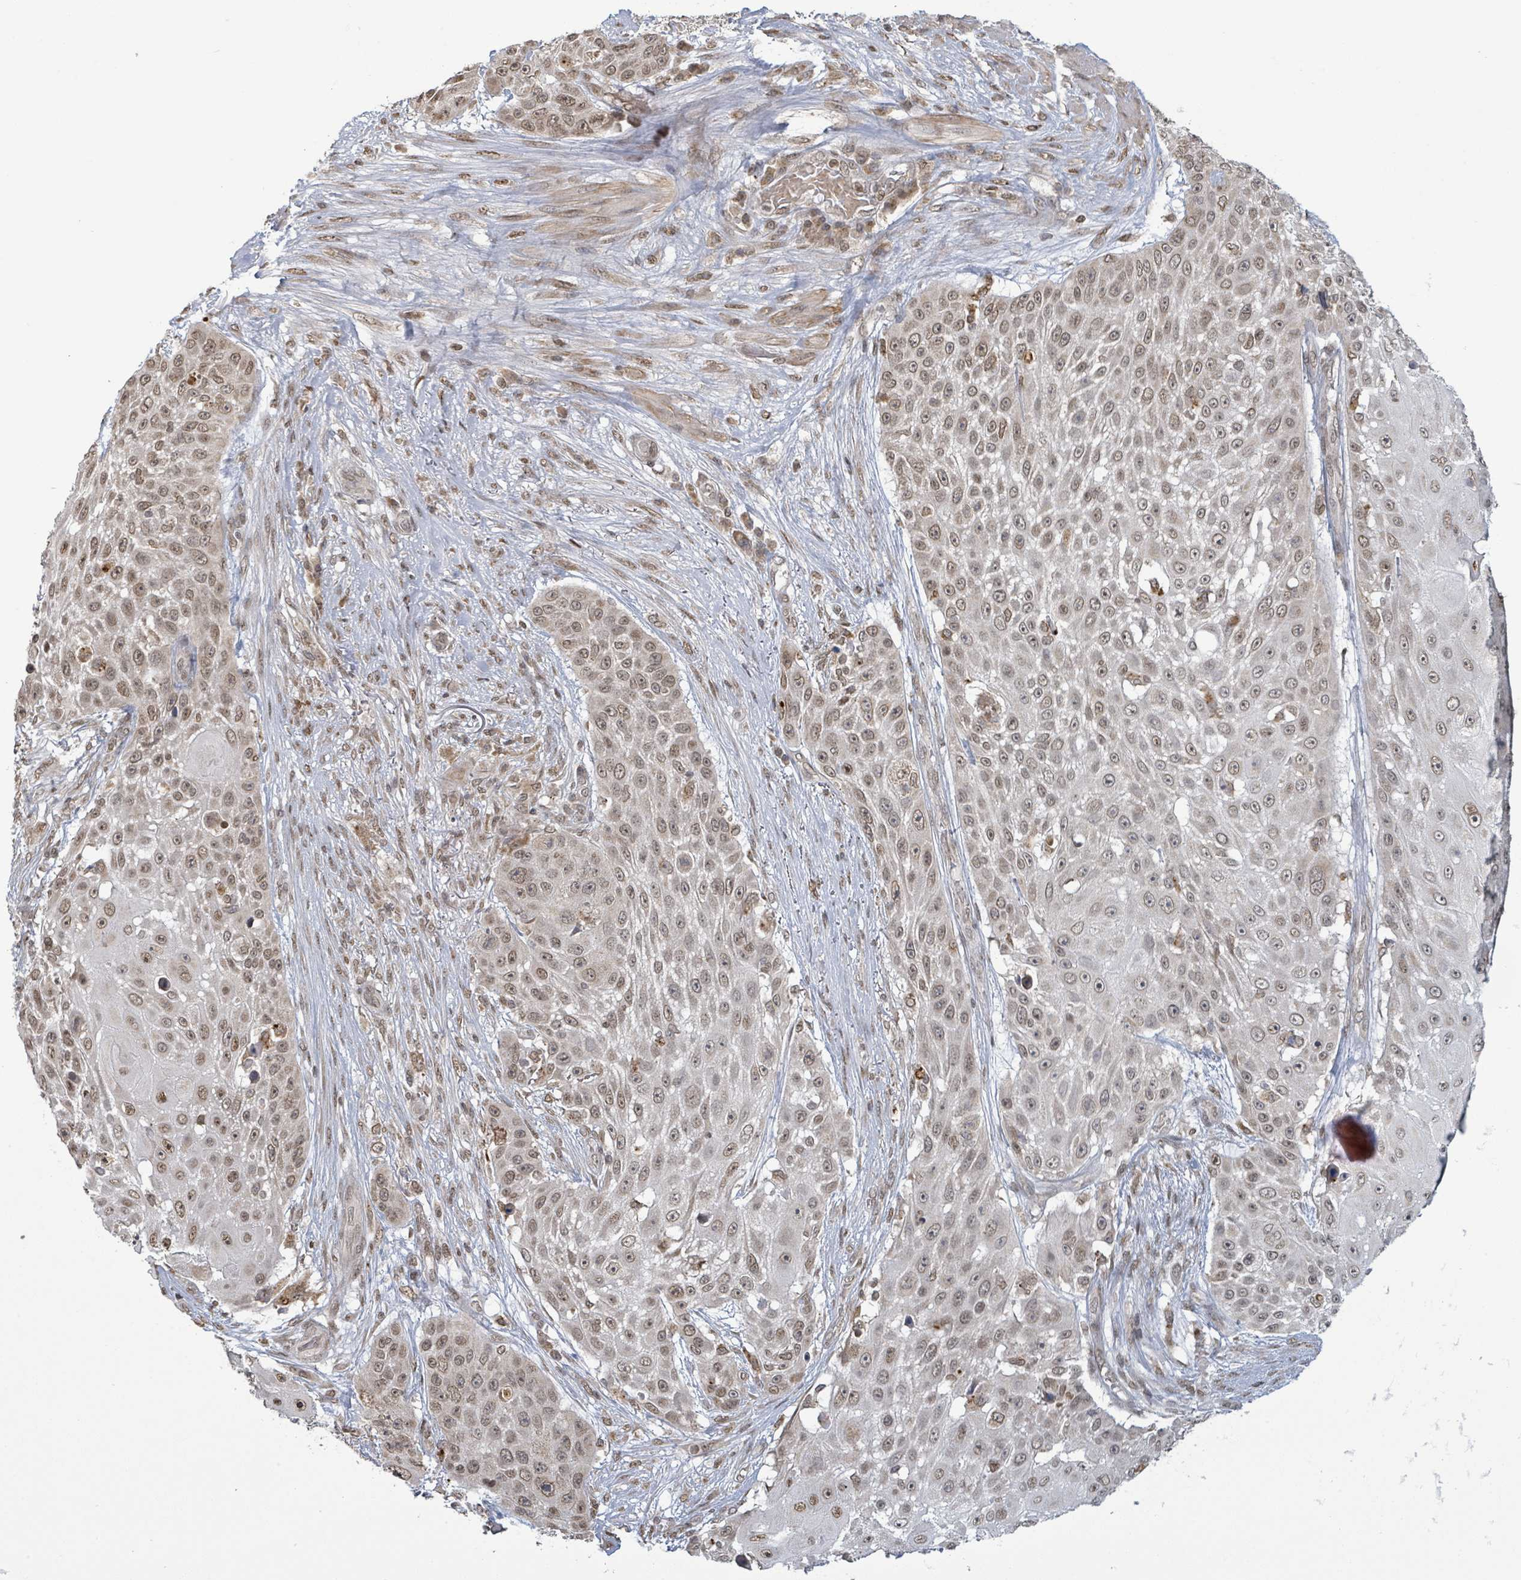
{"staining": {"intensity": "moderate", "quantity": ">75%", "location": "nuclear"}, "tissue": "skin cancer", "cell_type": "Tumor cells", "image_type": "cancer", "snomed": [{"axis": "morphology", "description": "Squamous cell carcinoma, NOS"}, {"axis": "topography", "description": "Skin"}], "caption": "The histopathology image demonstrates immunohistochemical staining of squamous cell carcinoma (skin). There is moderate nuclear staining is present in approximately >75% of tumor cells.", "gene": "SBF2", "patient": {"sex": "female", "age": 86}}